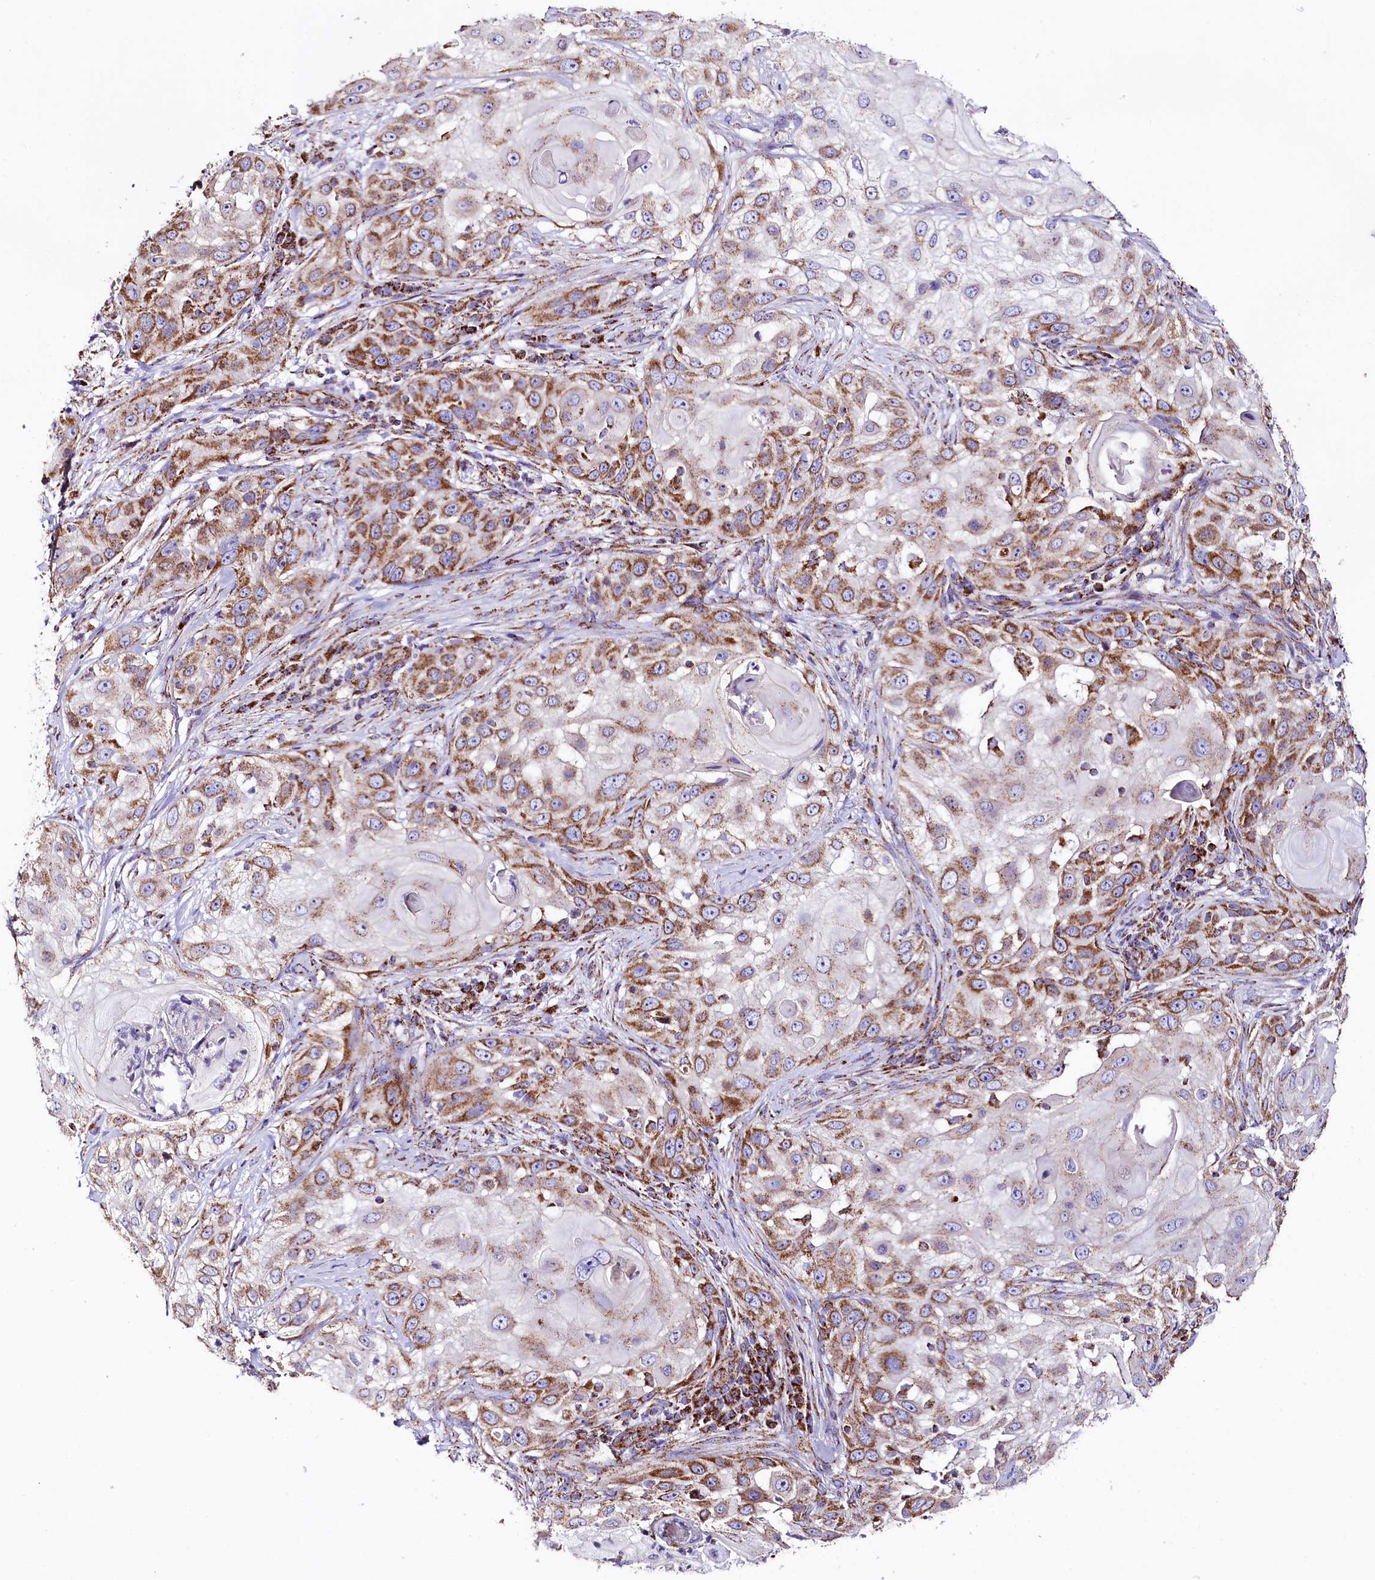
{"staining": {"intensity": "moderate", "quantity": ">75%", "location": "cytoplasmic/membranous"}, "tissue": "skin cancer", "cell_type": "Tumor cells", "image_type": "cancer", "snomed": [{"axis": "morphology", "description": "Squamous cell carcinoma, NOS"}, {"axis": "topography", "description": "Skin"}], "caption": "Moderate cytoplasmic/membranous protein staining is identified in approximately >75% of tumor cells in skin cancer.", "gene": "APLP2", "patient": {"sex": "female", "age": 44}}